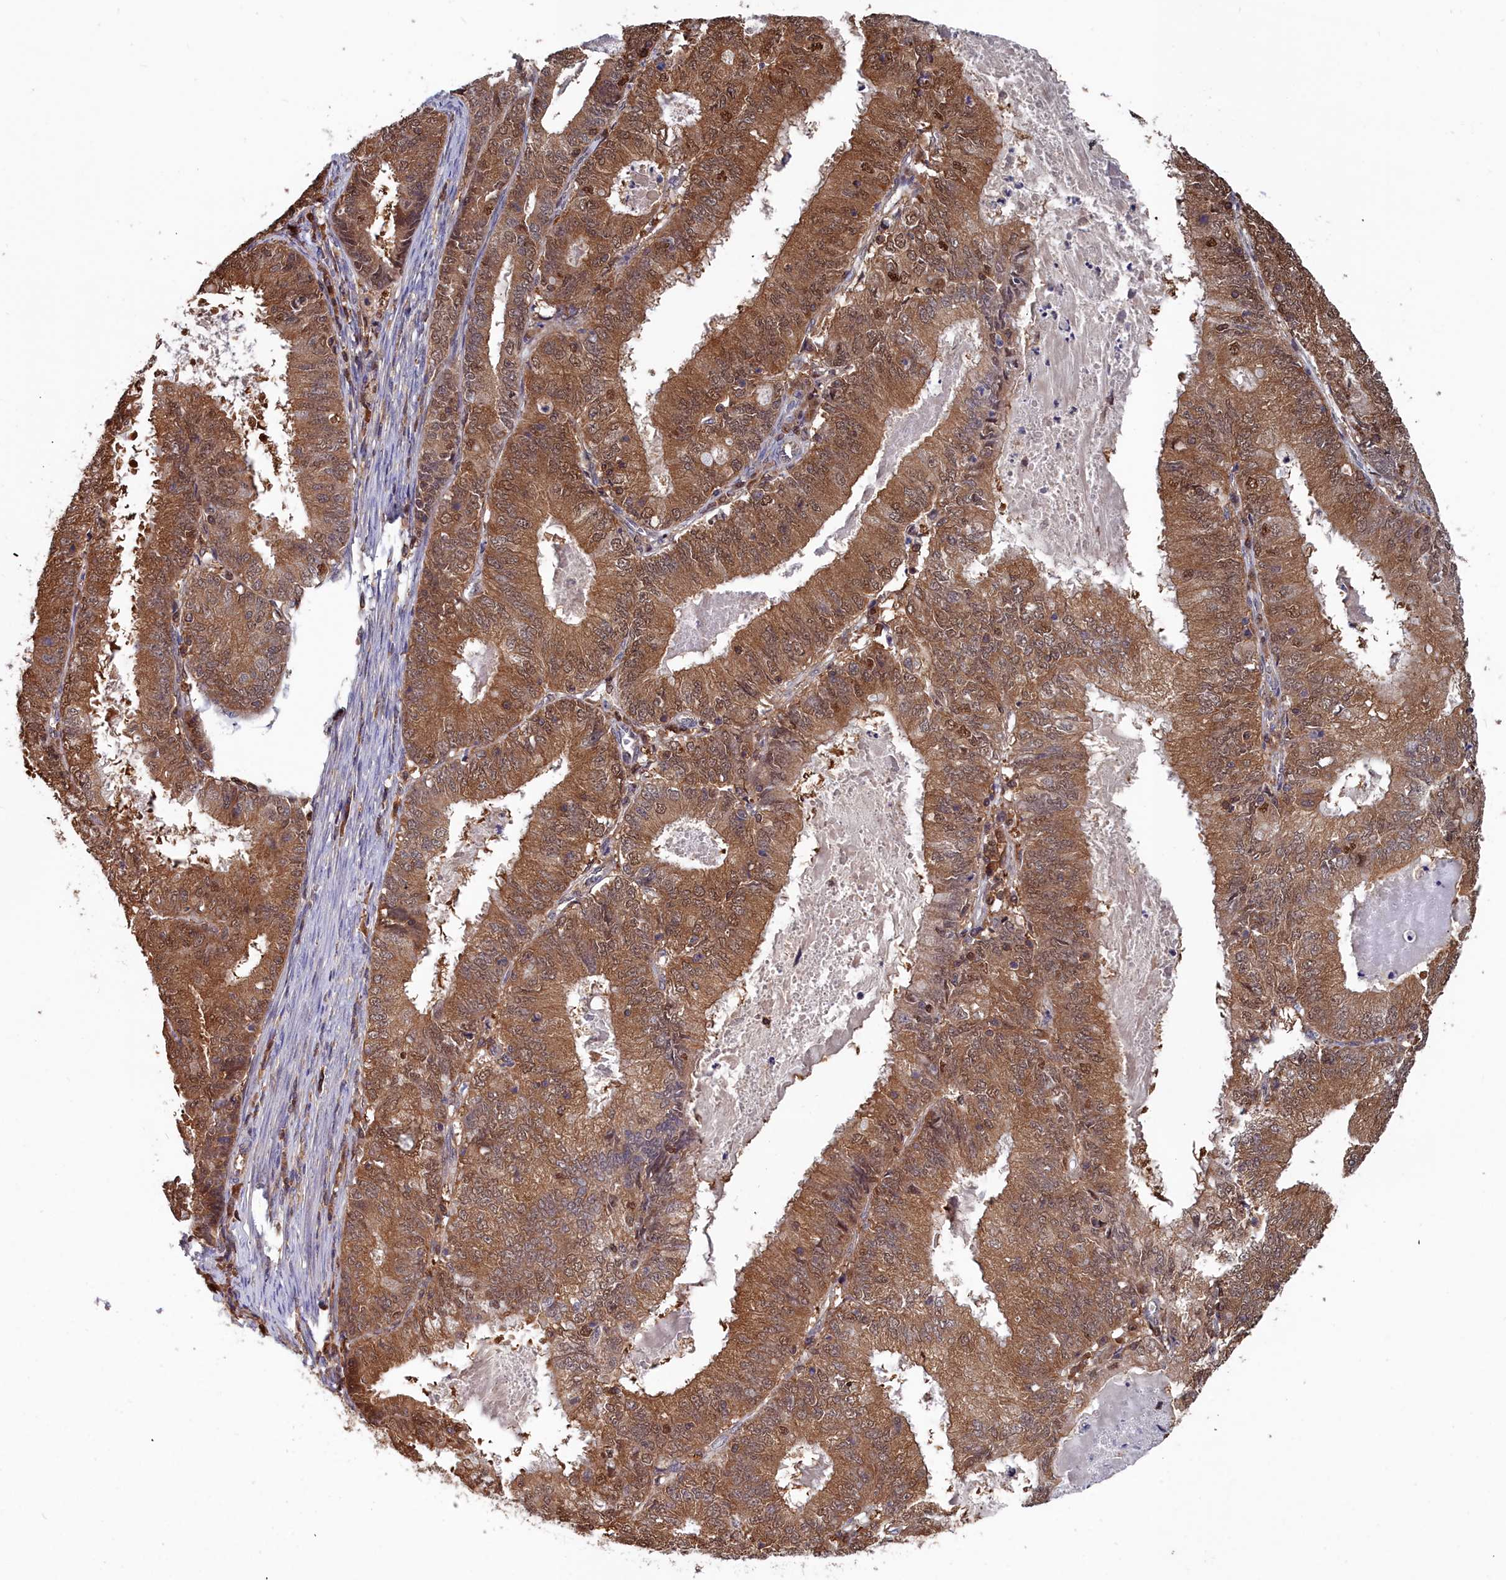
{"staining": {"intensity": "moderate", "quantity": ">75%", "location": "cytoplasmic/membranous,nuclear"}, "tissue": "endometrial cancer", "cell_type": "Tumor cells", "image_type": "cancer", "snomed": [{"axis": "morphology", "description": "Adenocarcinoma, NOS"}, {"axis": "topography", "description": "Endometrium"}], "caption": "Endometrial cancer tissue reveals moderate cytoplasmic/membranous and nuclear positivity in about >75% of tumor cells", "gene": "GFRA2", "patient": {"sex": "female", "age": 57}}